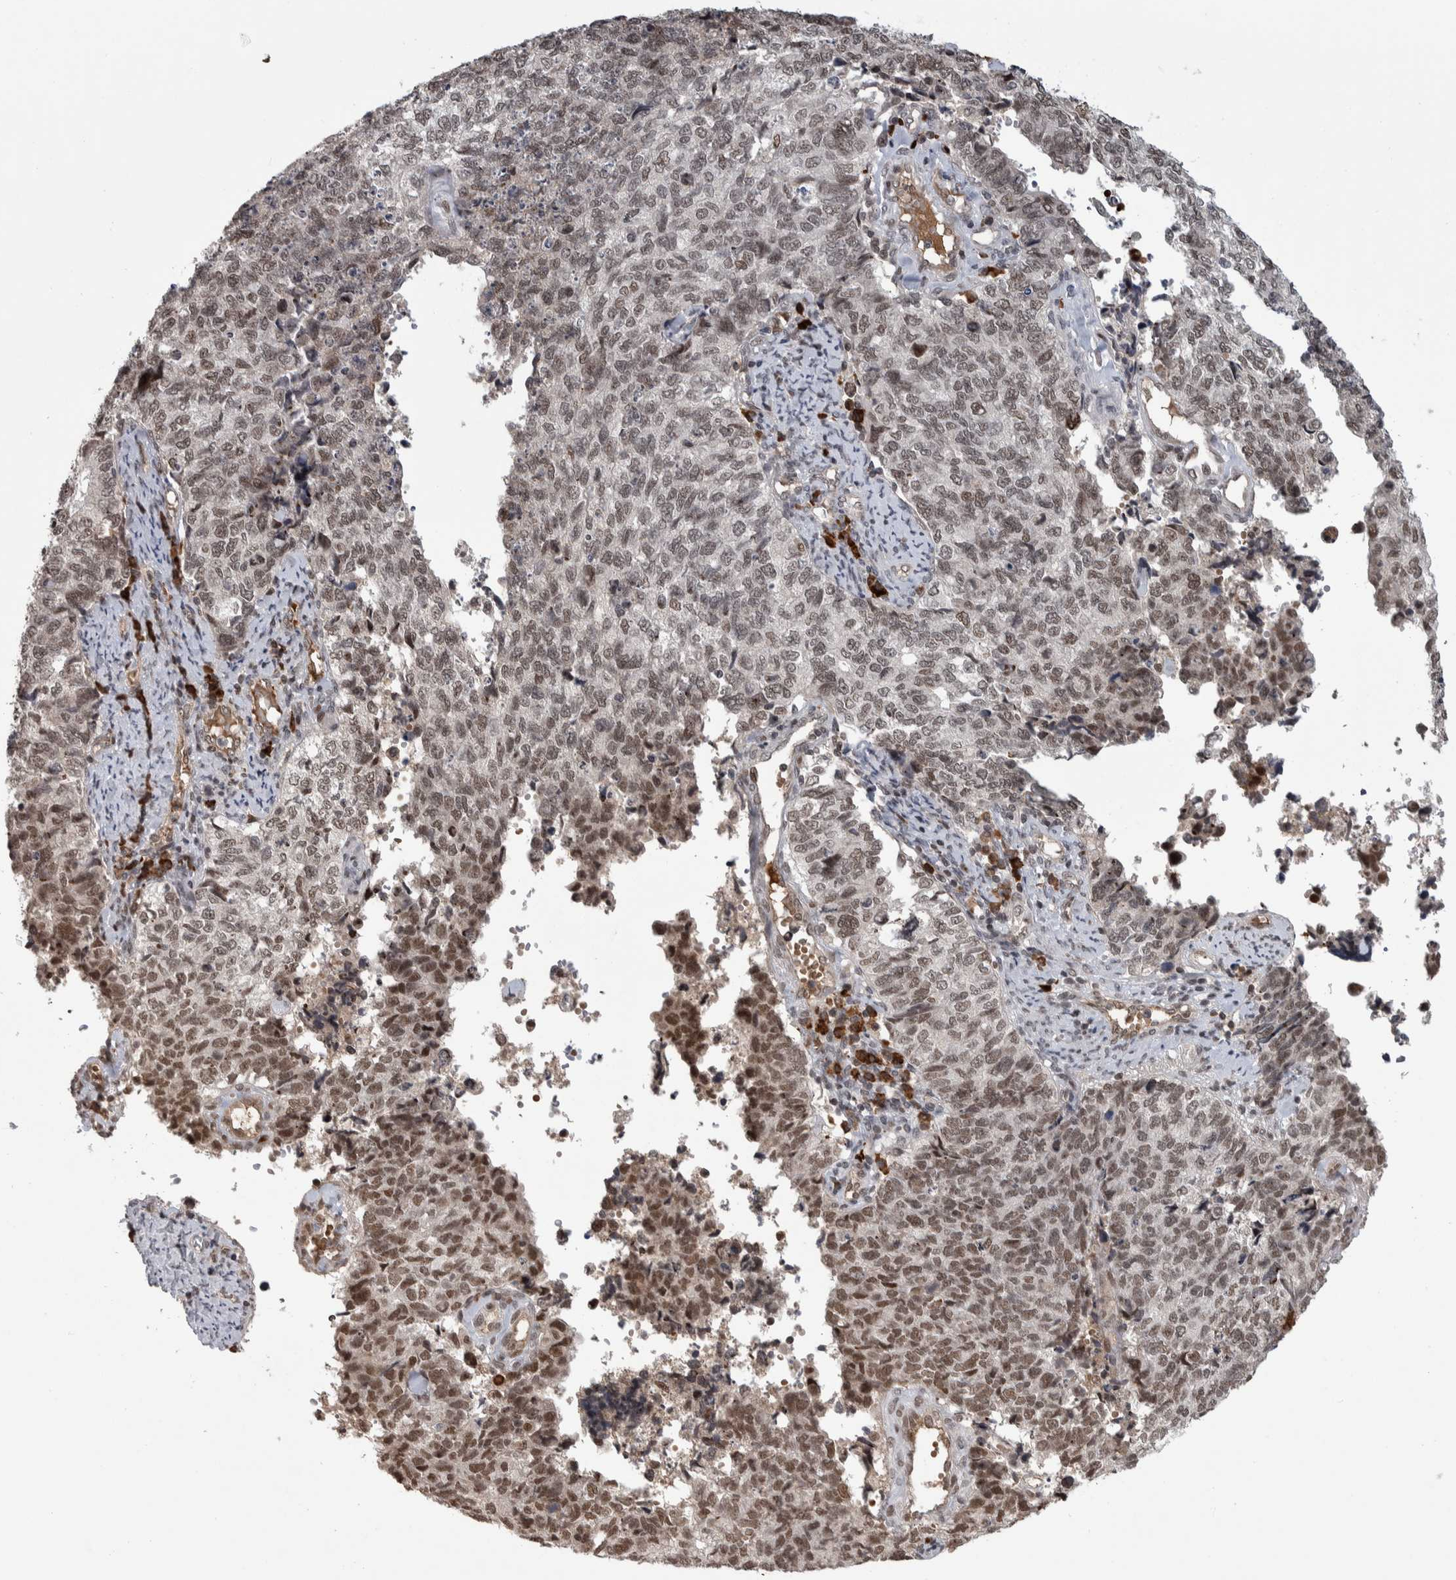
{"staining": {"intensity": "weak", "quantity": ">75%", "location": "nuclear"}, "tissue": "cervical cancer", "cell_type": "Tumor cells", "image_type": "cancer", "snomed": [{"axis": "morphology", "description": "Squamous cell carcinoma, NOS"}, {"axis": "topography", "description": "Cervix"}], "caption": "Tumor cells exhibit low levels of weak nuclear positivity in about >75% of cells in human cervical cancer (squamous cell carcinoma).", "gene": "ZNF592", "patient": {"sex": "female", "age": 63}}